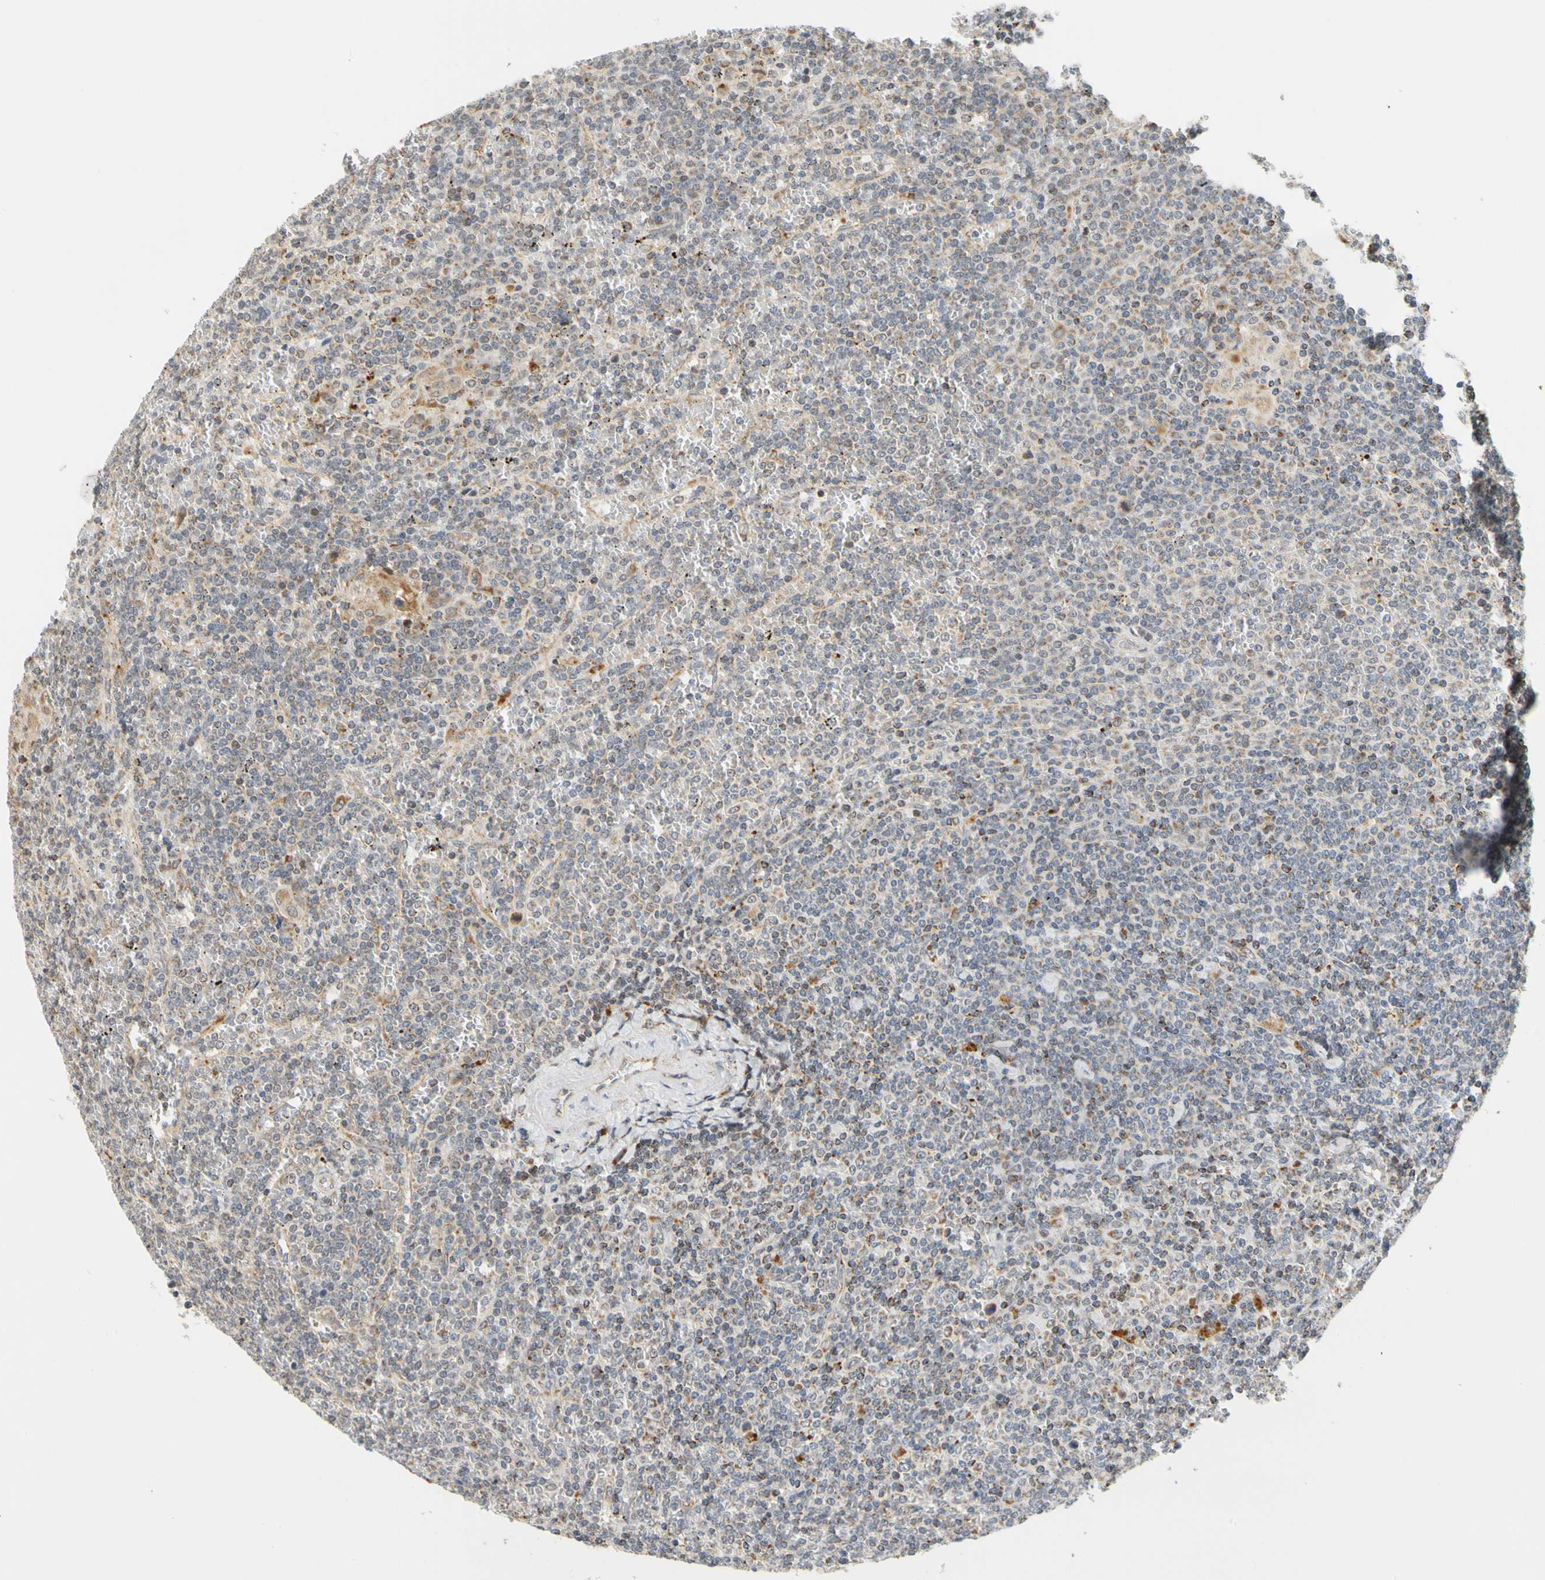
{"staining": {"intensity": "weak", "quantity": "<25%", "location": "cytoplasmic/membranous"}, "tissue": "lymphoma", "cell_type": "Tumor cells", "image_type": "cancer", "snomed": [{"axis": "morphology", "description": "Malignant lymphoma, non-Hodgkin's type, Low grade"}, {"axis": "topography", "description": "Spleen"}], "caption": "Lymphoma stained for a protein using immunohistochemistry (IHC) exhibits no positivity tumor cells.", "gene": "SFXN3", "patient": {"sex": "female", "age": 19}}